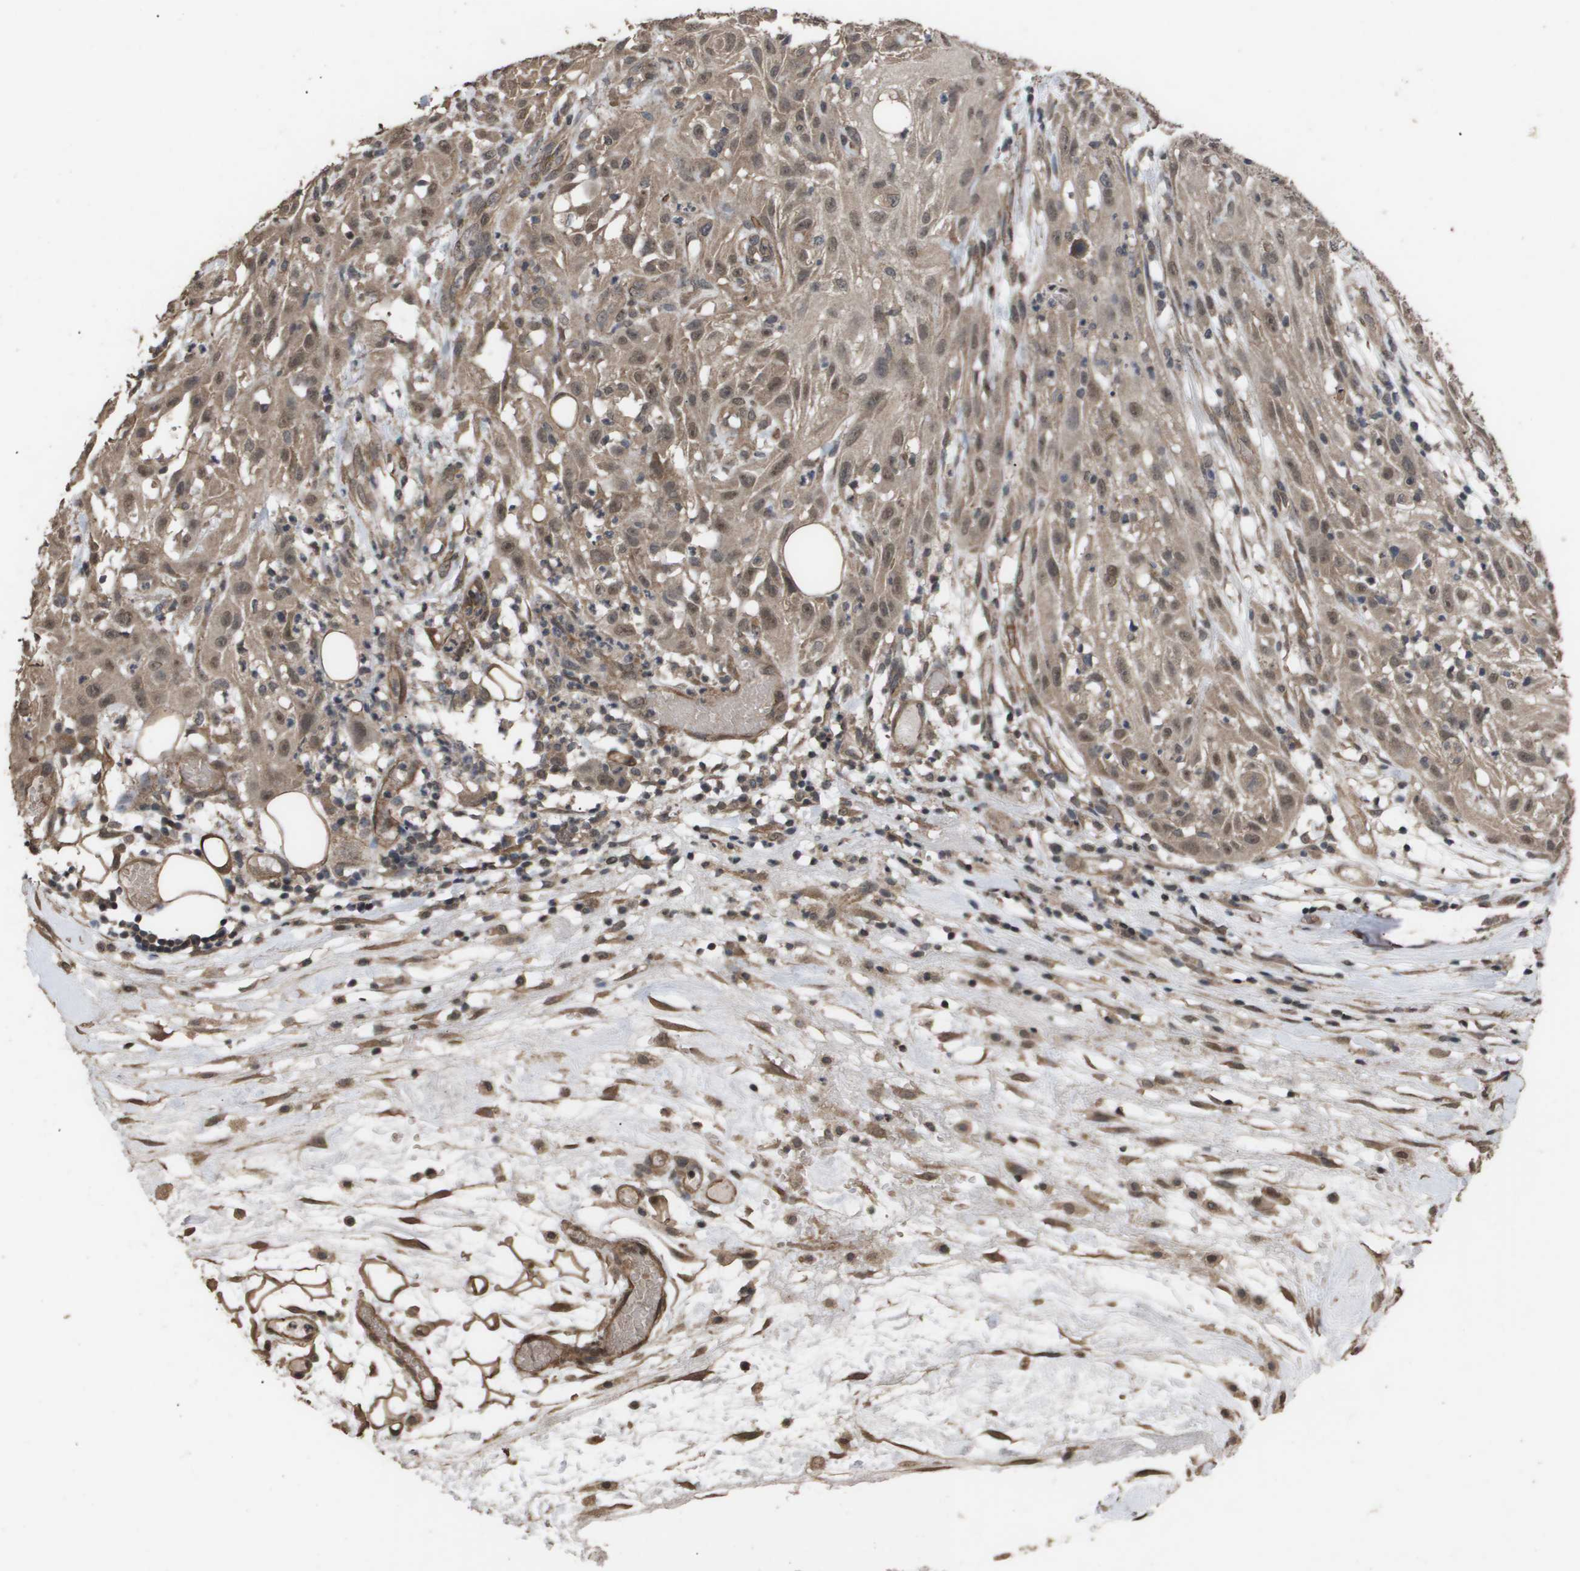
{"staining": {"intensity": "moderate", "quantity": ">75%", "location": "cytoplasmic/membranous,nuclear"}, "tissue": "skin cancer", "cell_type": "Tumor cells", "image_type": "cancer", "snomed": [{"axis": "morphology", "description": "Squamous cell carcinoma, NOS"}, {"axis": "topography", "description": "Skin"}], "caption": "Protein analysis of skin squamous cell carcinoma tissue reveals moderate cytoplasmic/membranous and nuclear positivity in about >75% of tumor cells.", "gene": "CUL5", "patient": {"sex": "male", "age": 75}}